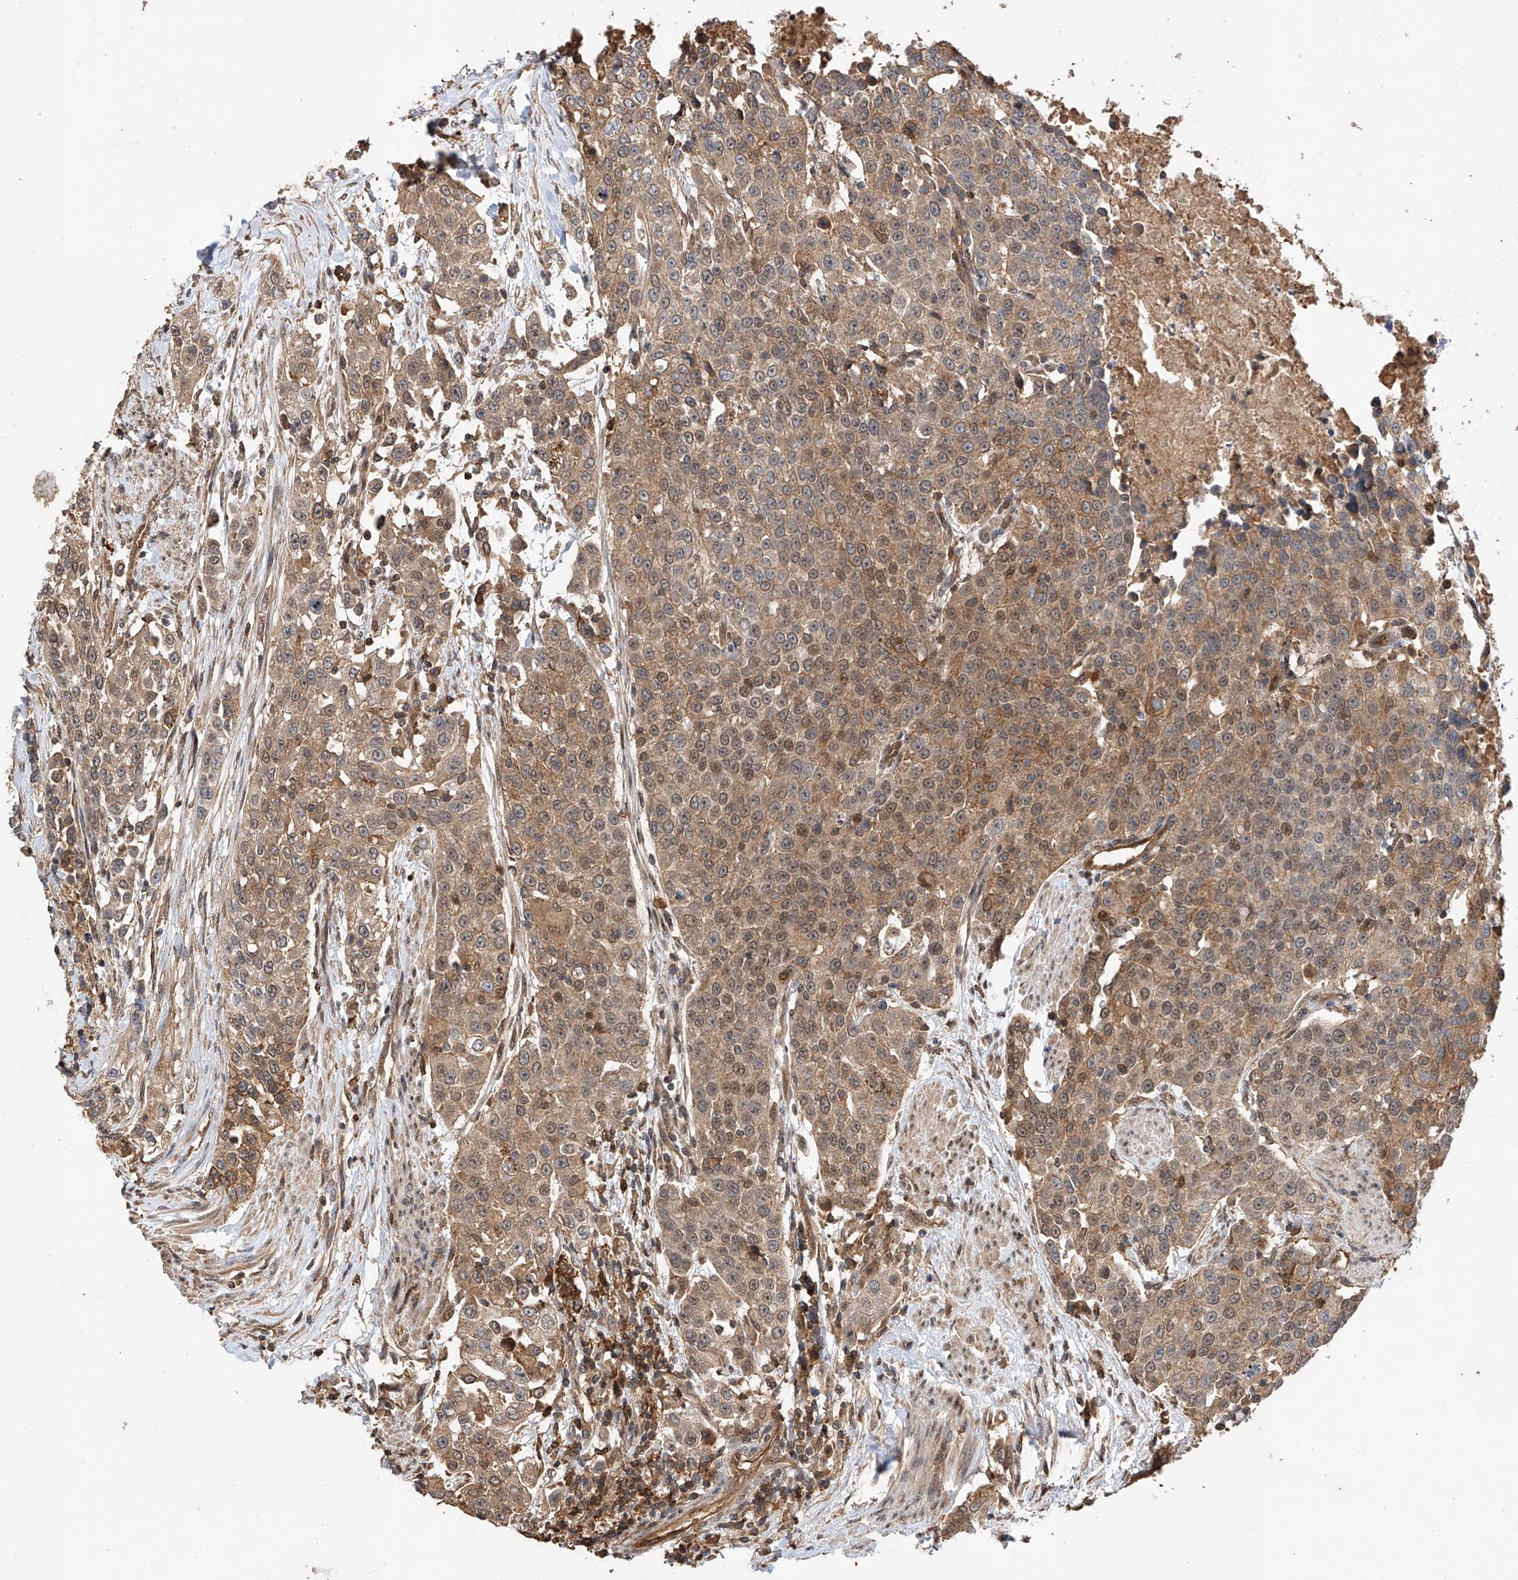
{"staining": {"intensity": "moderate", "quantity": ">75%", "location": "cytoplasmic/membranous,nuclear"}, "tissue": "urothelial cancer", "cell_type": "Tumor cells", "image_type": "cancer", "snomed": [{"axis": "morphology", "description": "Urothelial carcinoma, High grade"}, {"axis": "topography", "description": "Urinary bladder"}], "caption": "Urothelial cancer stained with immunohistochemistry demonstrates moderate cytoplasmic/membranous and nuclear positivity in approximately >75% of tumor cells.", "gene": "RILPL2", "patient": {"sex": "female", "age": 80}}